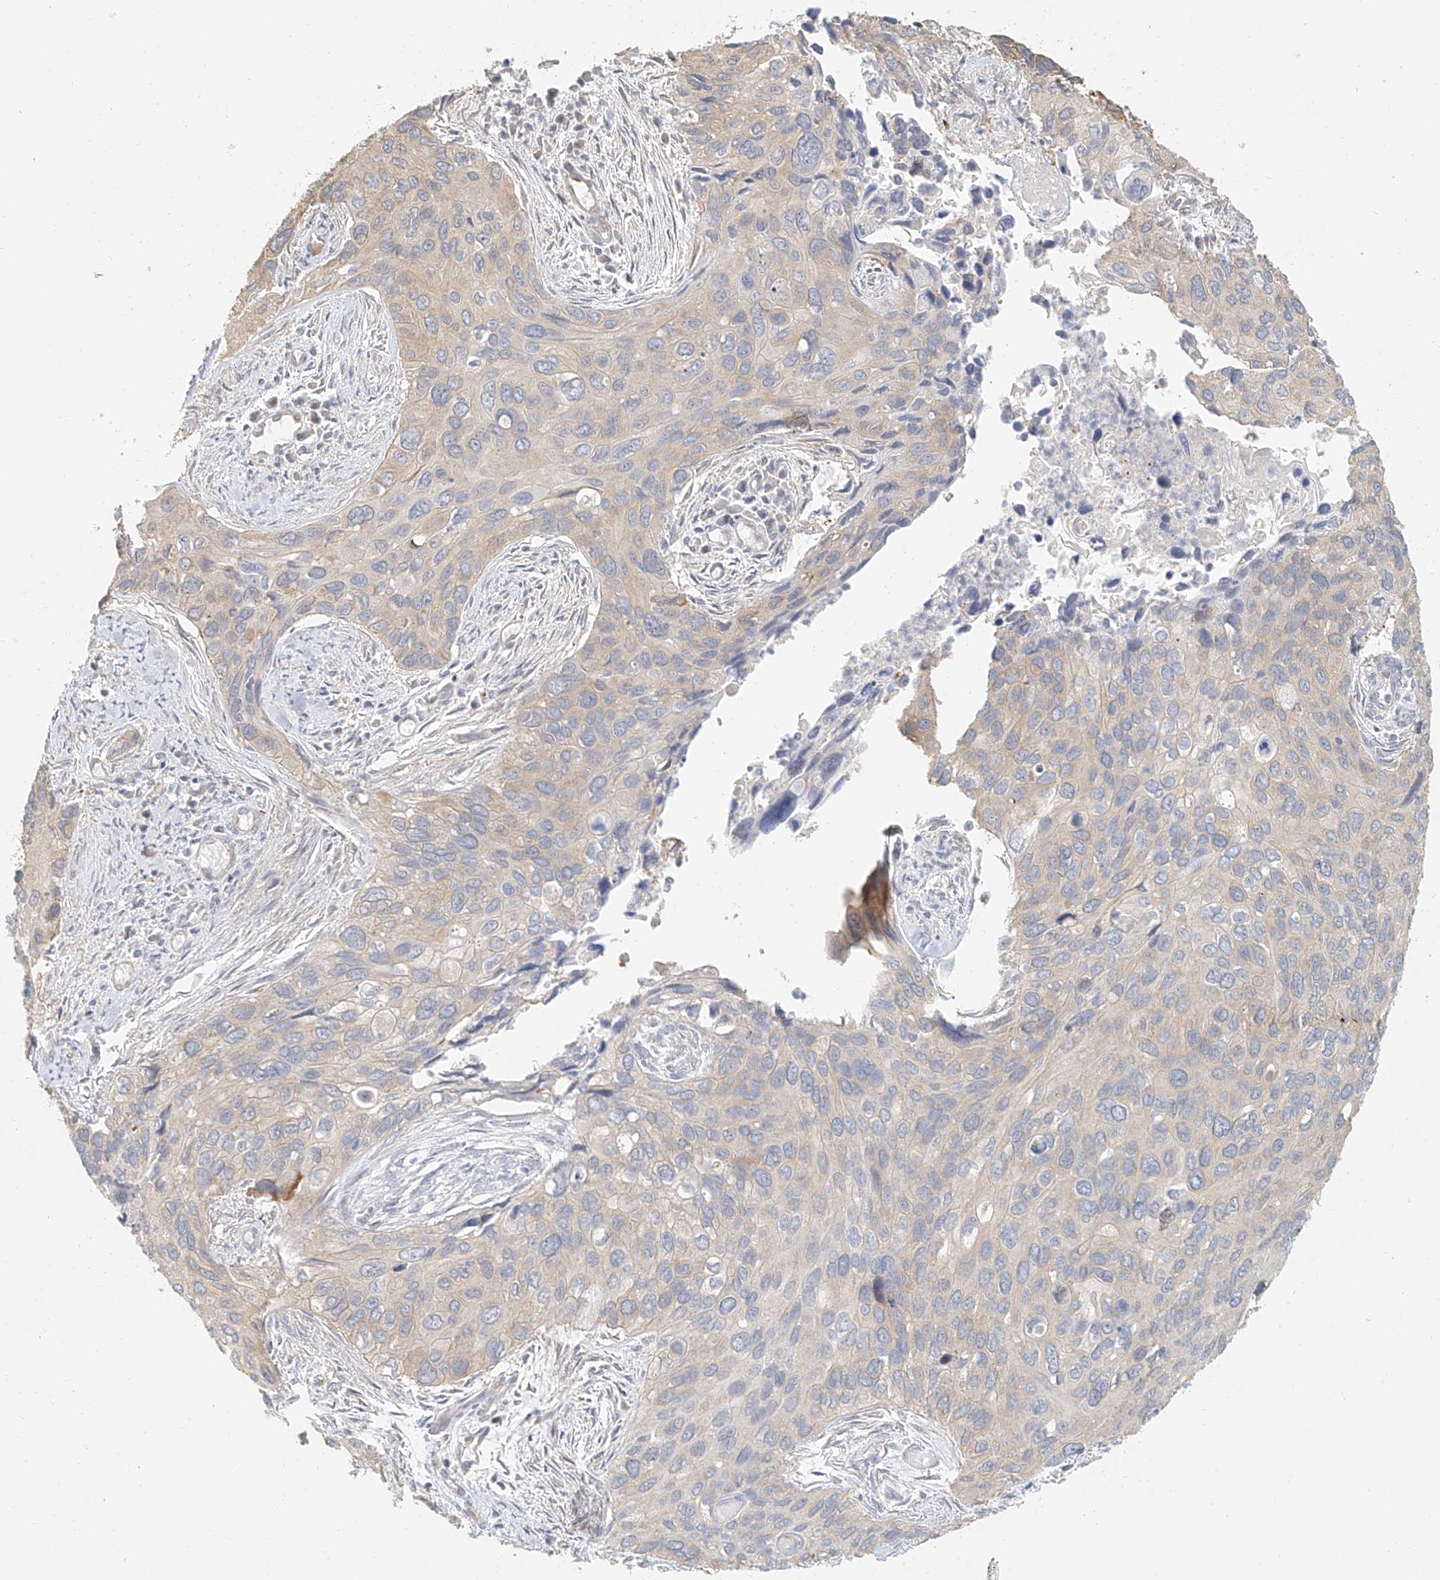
{"staining": {"intensity": "negative", "quantity": "none", "location": "none"}, "tissue": "cervical cancer", "cell_type": "Tumor cells", "image_type": "cancer", "snomed": [{"axis": "morphology", "description": "Squamous cell carcinoma, NOS"}, {"axis": "topography", "description": "Cervix"}], "caption": "Immunohistochemistry (IHC) of squamous cell carcinoma (cervical) displays no expression in tumor cells.", "gene": "NAP1L1", "patient": {"sex": "female", "age": 55}}